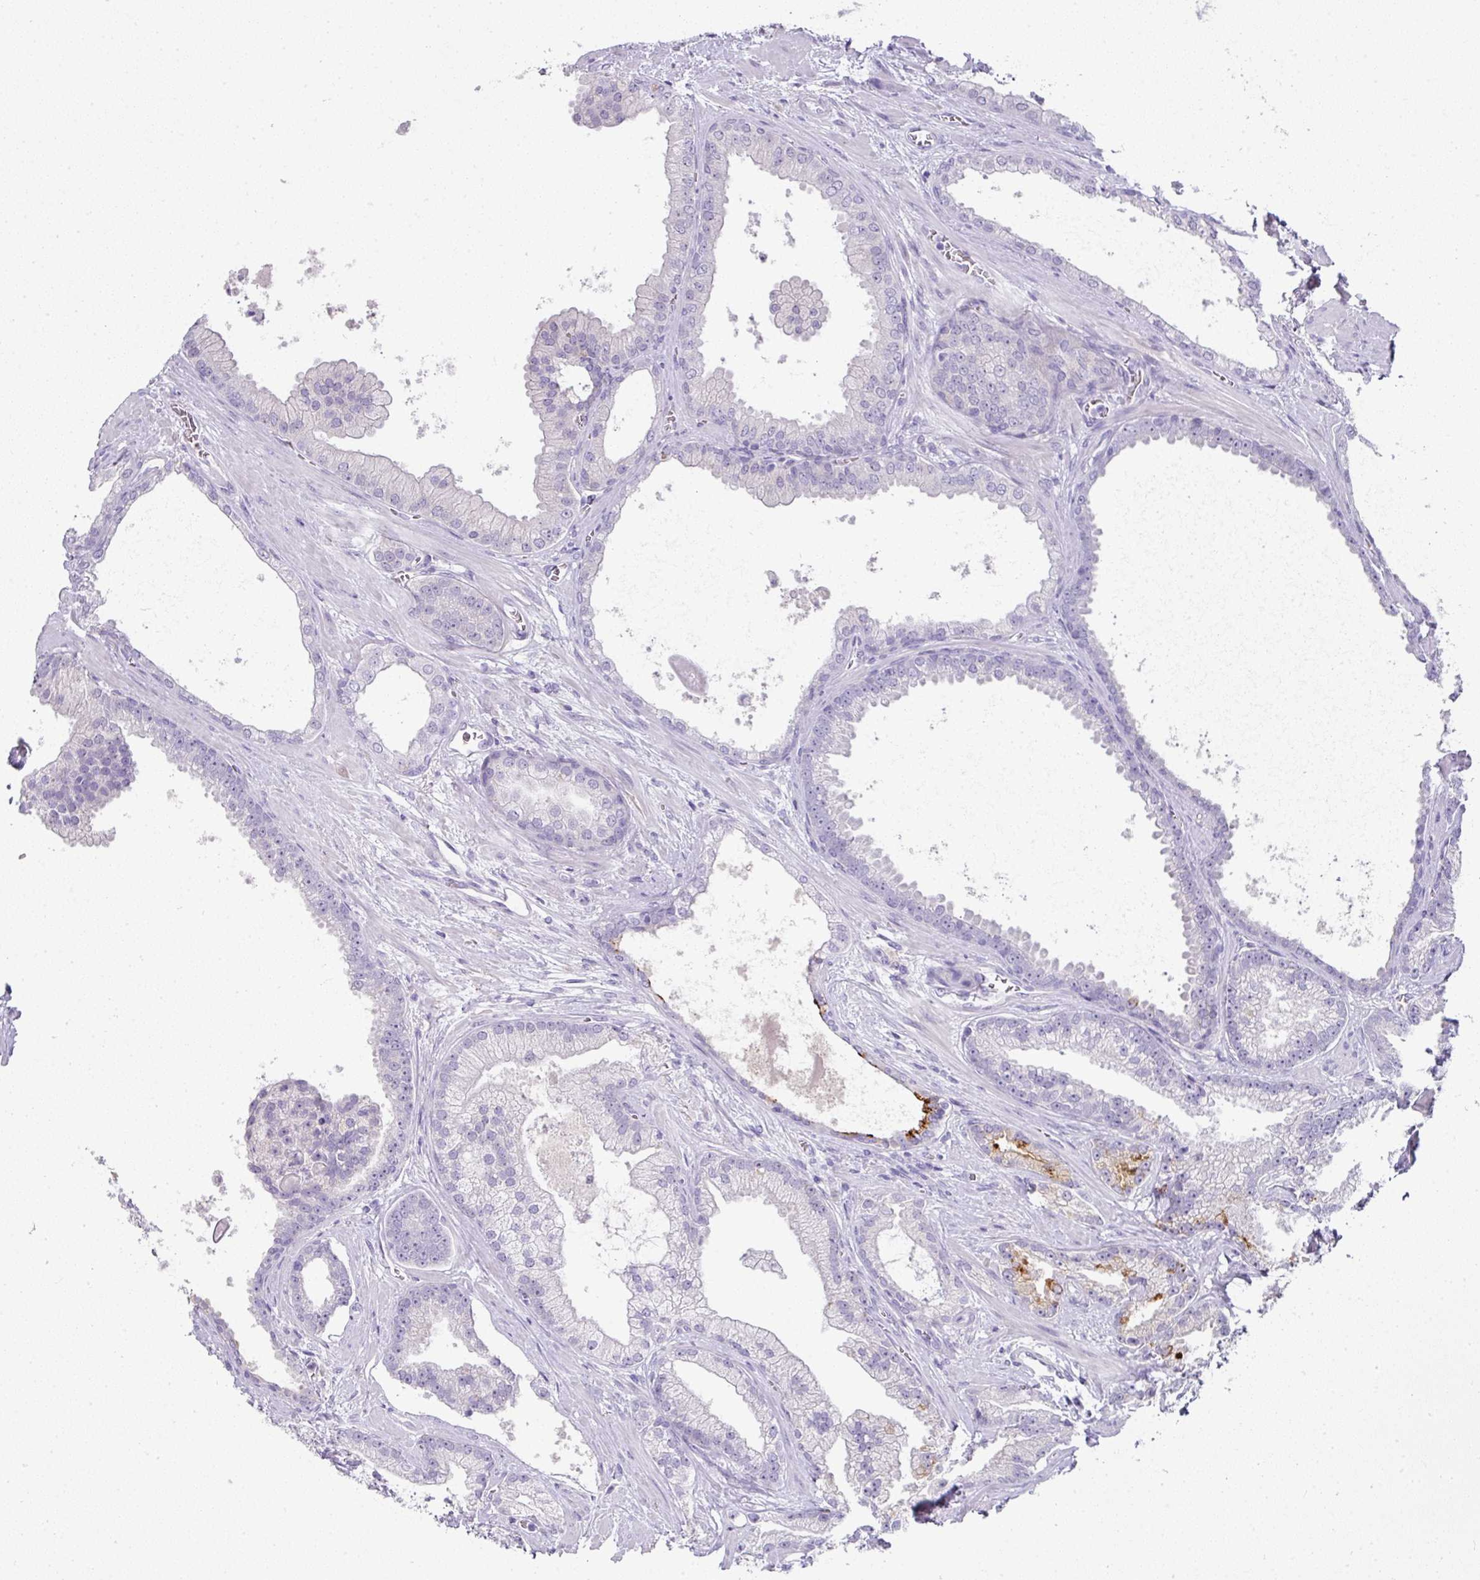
{"staining": {"intensity": "moderate", "quantity": "<25%", "location": "cytoplasmic/membranous"}, "tissue": "prostate cancer", "cell_type": "Tumor cells", "image_type": "cancer", "snomed": [{"axis": "morphology", "description": "Adenocarcinoma, High grade"}, {"axis": "topography", "description": "Prostate"}], "caption": "Immunohistochemistry of human prostate cancer (adenocarcinoma (high-grade)) reveals low levels of moderate cytoplasmic/membranous expression in about <25% of tumor cells.", "gene": "FGF17", "patient": {"sex": "male", "age": 68}}